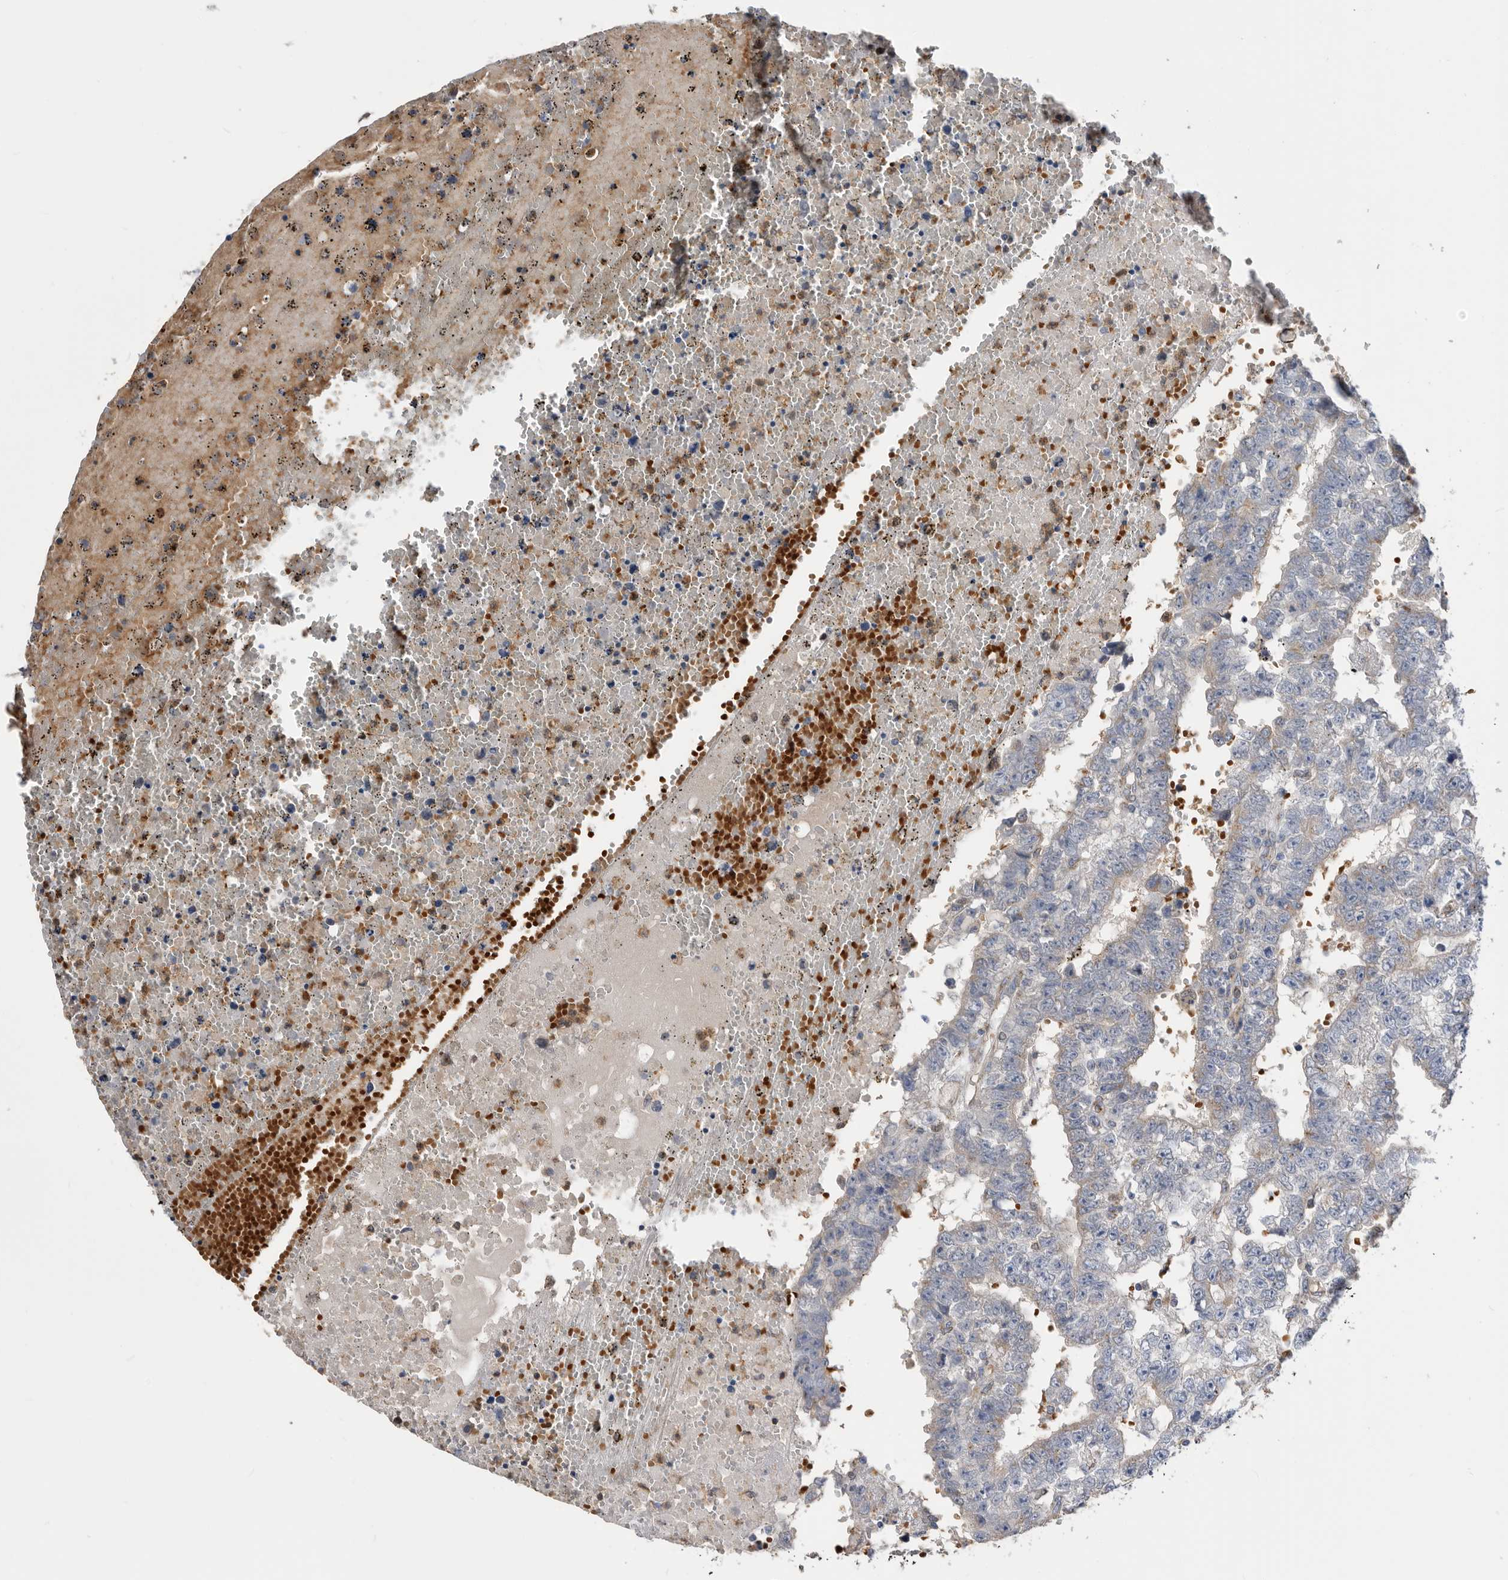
{"staining": {"intensity": "weak", "quantity": "<25%", "location": "cytoplasmic/membranous"}, "tissue": "testis cancer", "cell_type": "Tumor cells", "image_type": "cancer", "snomed": [{"axis": "morphology", "description": "Carcinoma, Embryonal, NOS"}, {"axis": "topography", "description": "Testis"}], "caption": "Immunohistochemistry image of human testis cancer (embryonal carcinoma) stained for a protein (brown), which displays no staining in tumor cells.", "gene": "CRISPLD2", "patient": {"sex": "male", "age": 25}}